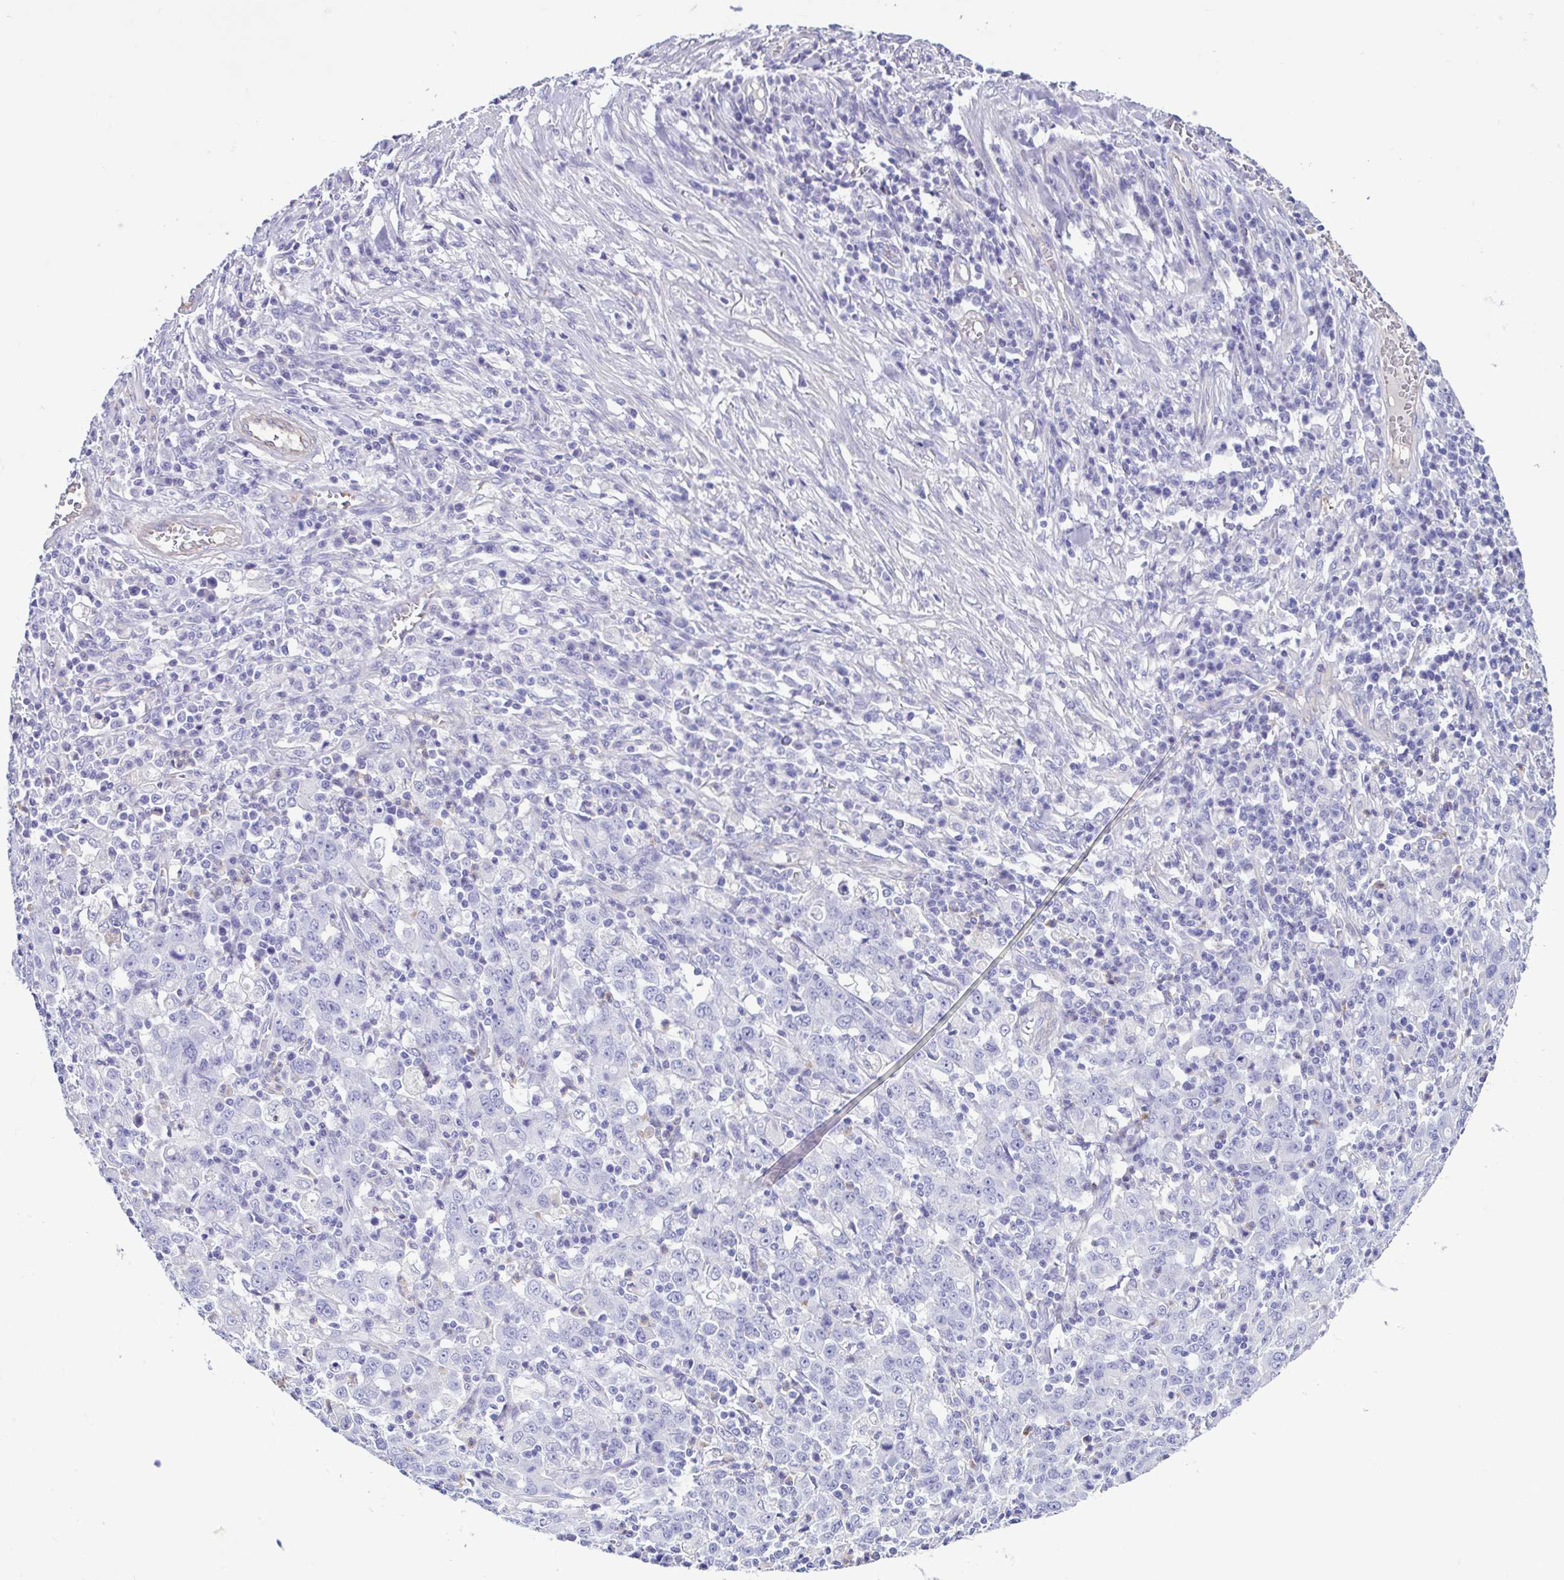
{"staining": {"intensity": "negative", "quantity": "none", "location": "none"}, "tissue": "stomach cancer", "cell_type": "Tumor cells", "image_type": "cancer", "snomed": [{"axis": "morphology", "description": "Adenocarcinoma, NOS"}, {"axis": "topography", "description": "Stomach, upper"}], "caption": "This is an immunohistochemistry photomicrograph of human stomach cancer (adenocarcinoma). There is no staining in tumor cells.", "gene": "CYP11B1", "patient": {"sex": "male", "age": 69}}